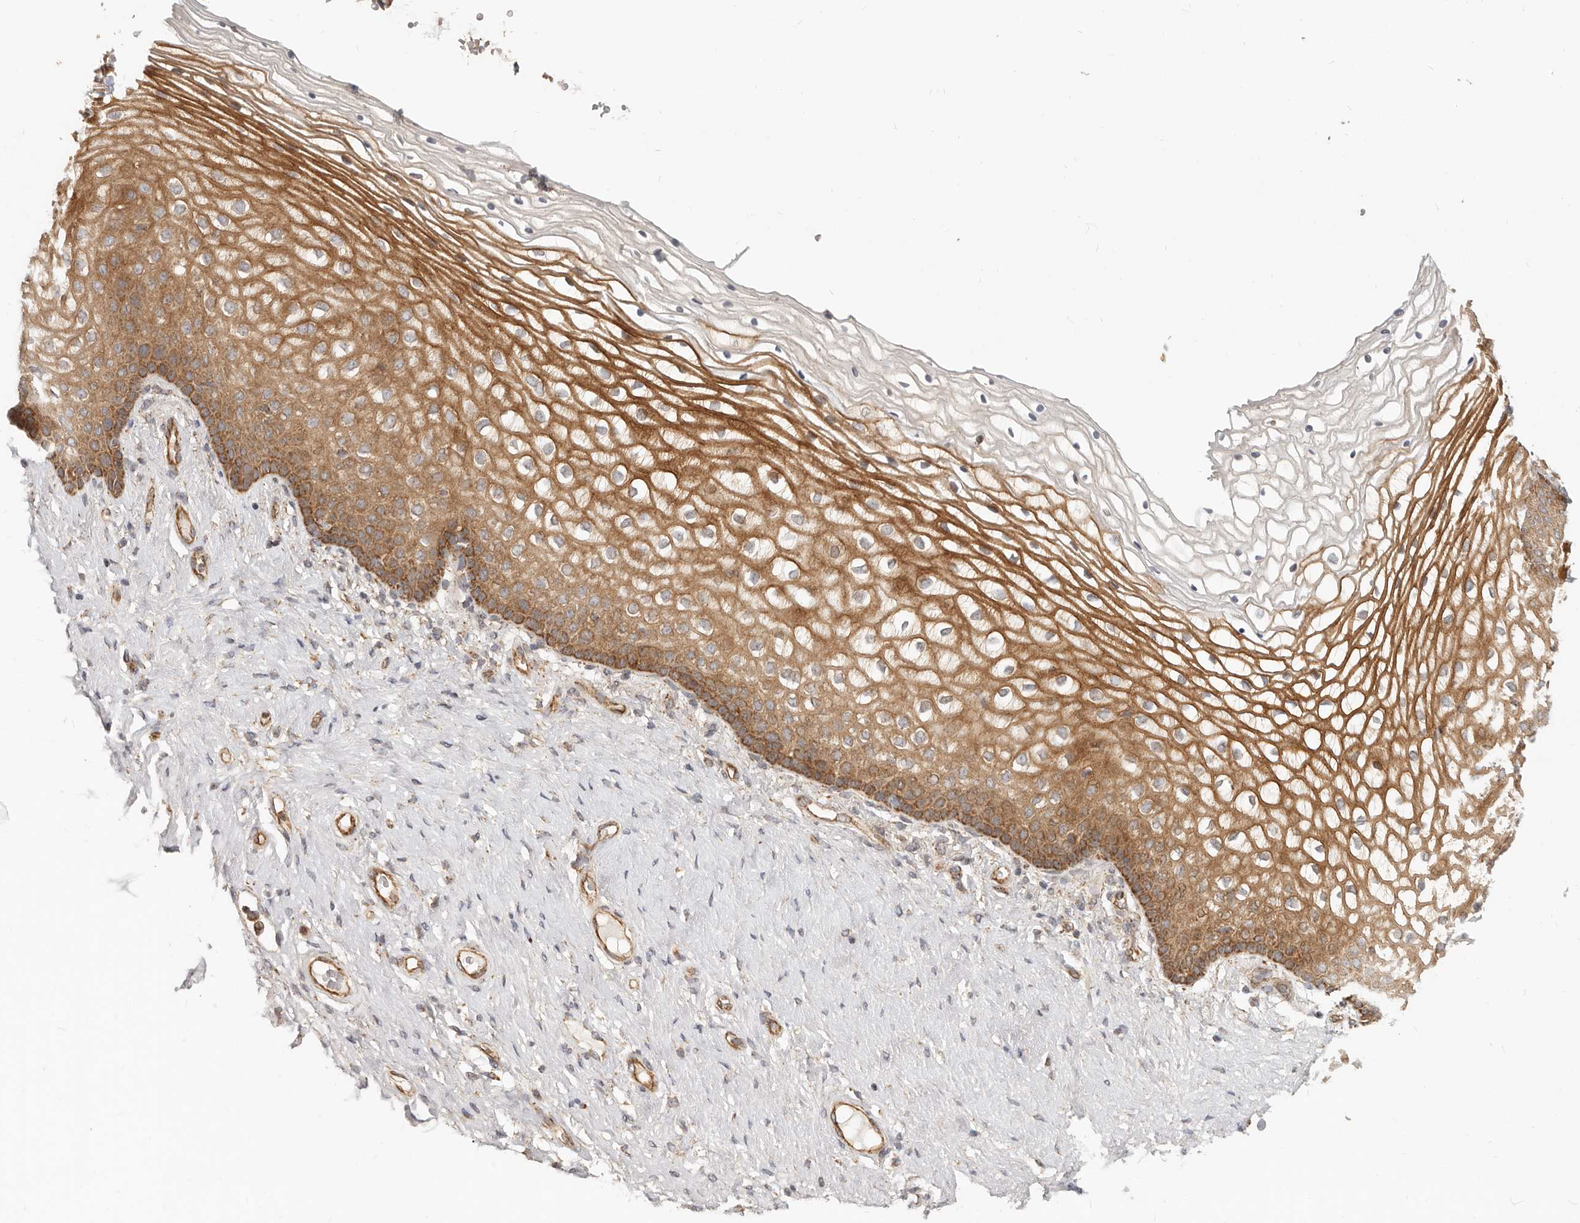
{"staining": {"intensity": "moderate", "quantity": ">75%", "location": "cytoplasmic/membranous"}, "tissue": "vagina", "cell_type": "Squamous epithelial cells", "image_type": "normal", "snomed": [{"axis": "morphology", "description": "Normal tissue, NOS"}, {"axis": "topography", "description": "Vagina"}], "caption": "Immunohistochemistry (IHC) micrograph of benign vagina stained for a protein (brown), which shows medium levels of moderate cytoplasmic/membranous positivity in approximately >75% of squamous epithelial cells.", "gene": "USP49", "patient": {"sex": "female", "age": 60}}